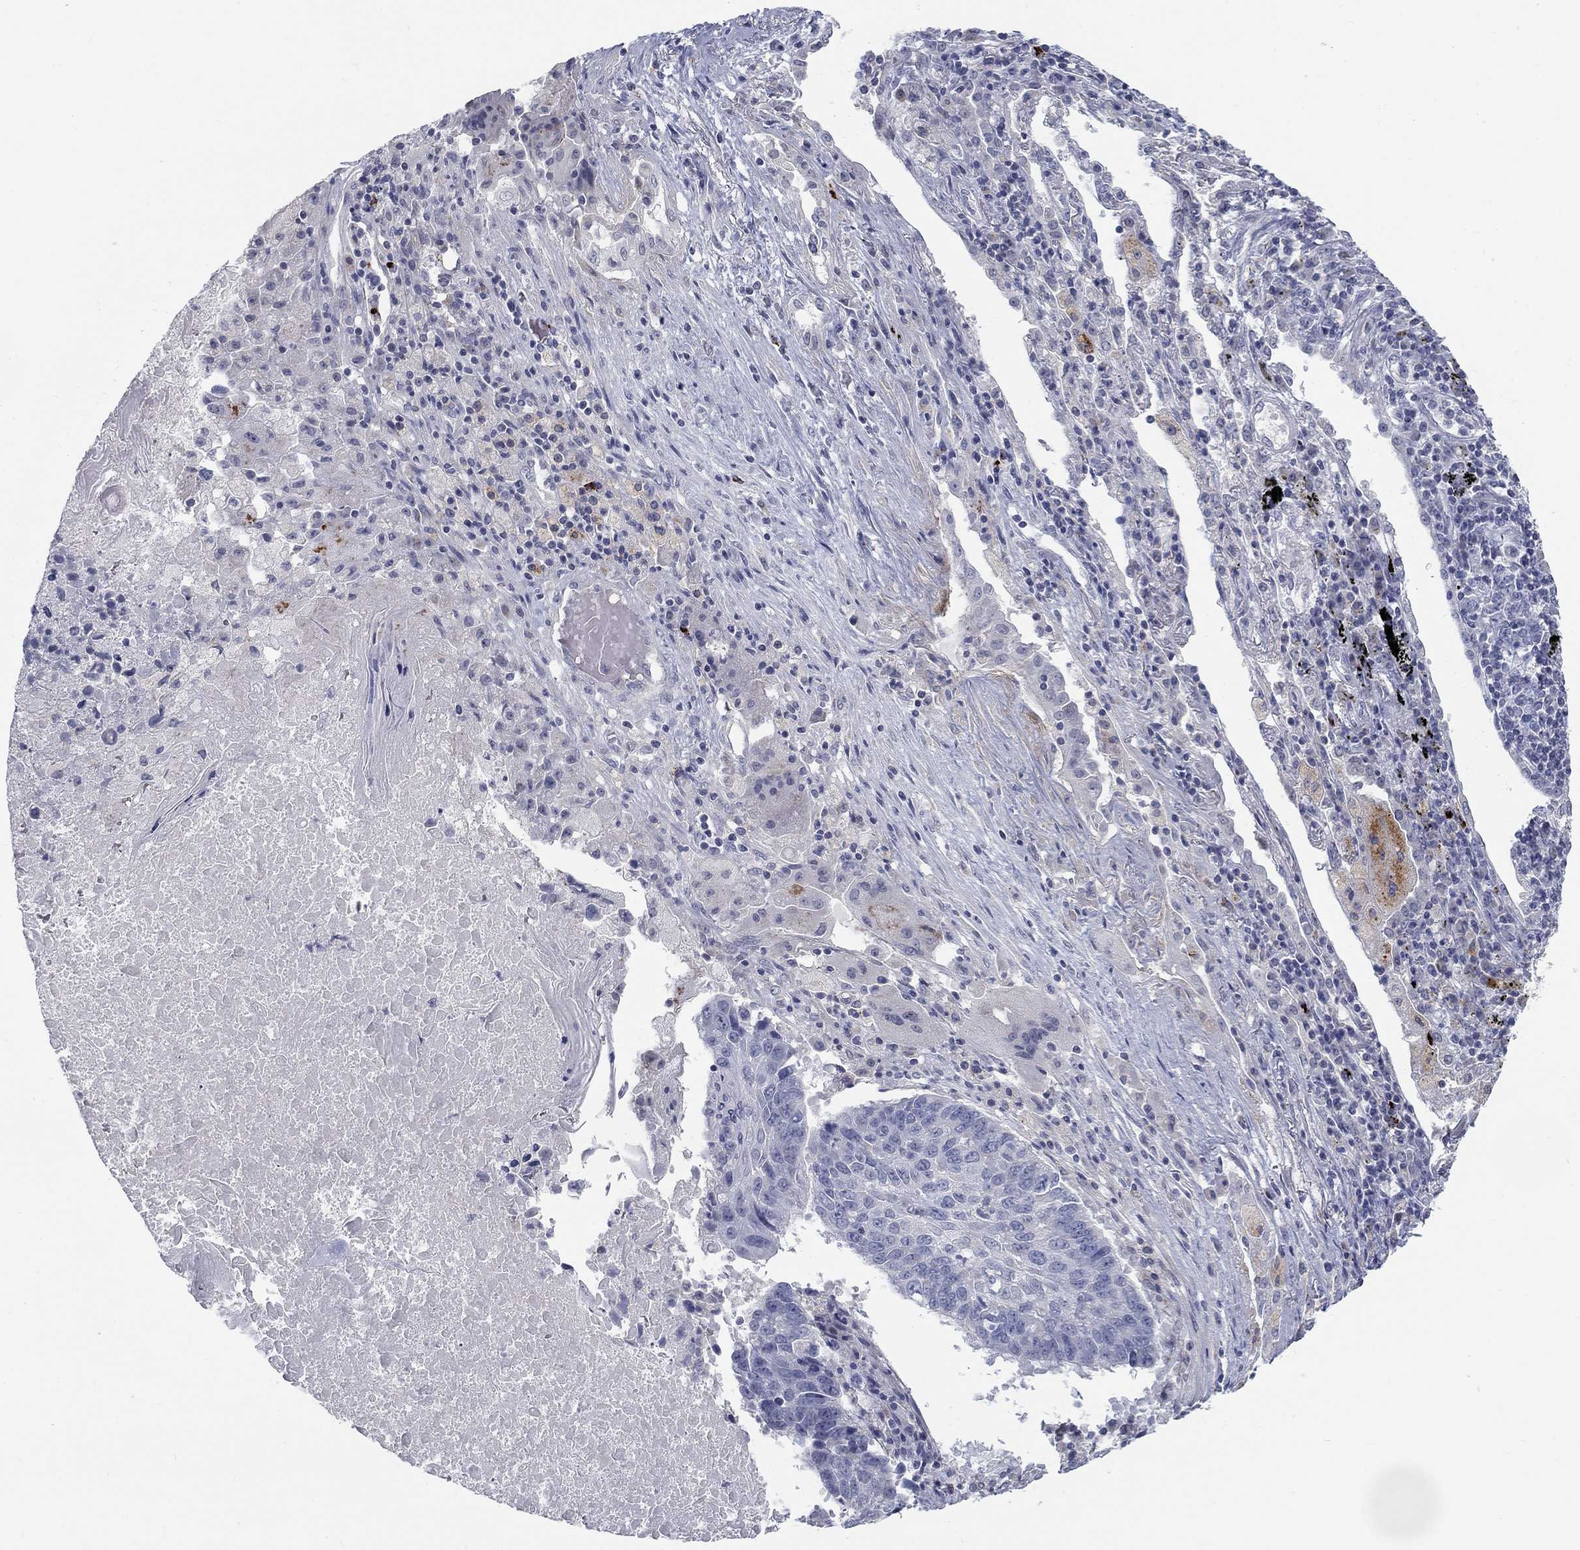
{"staining": {"intensity": "negative", "quantity": "none", "location": "none"}, "tissue": "lung cancer", "cell_type": "Tumor cells", "image_type": "cancer", "snomed": [{"axis": "morphology", "description": "Squamous cell carcinoma, NOS"}, {"axis": "topography", "description": "Lung"}], "caption": "Tumor cells show no significant expression in squamous cell carcinoma (lung).", "gene": "MTSS2", "patient": {"sex": "male", "age": 73}}